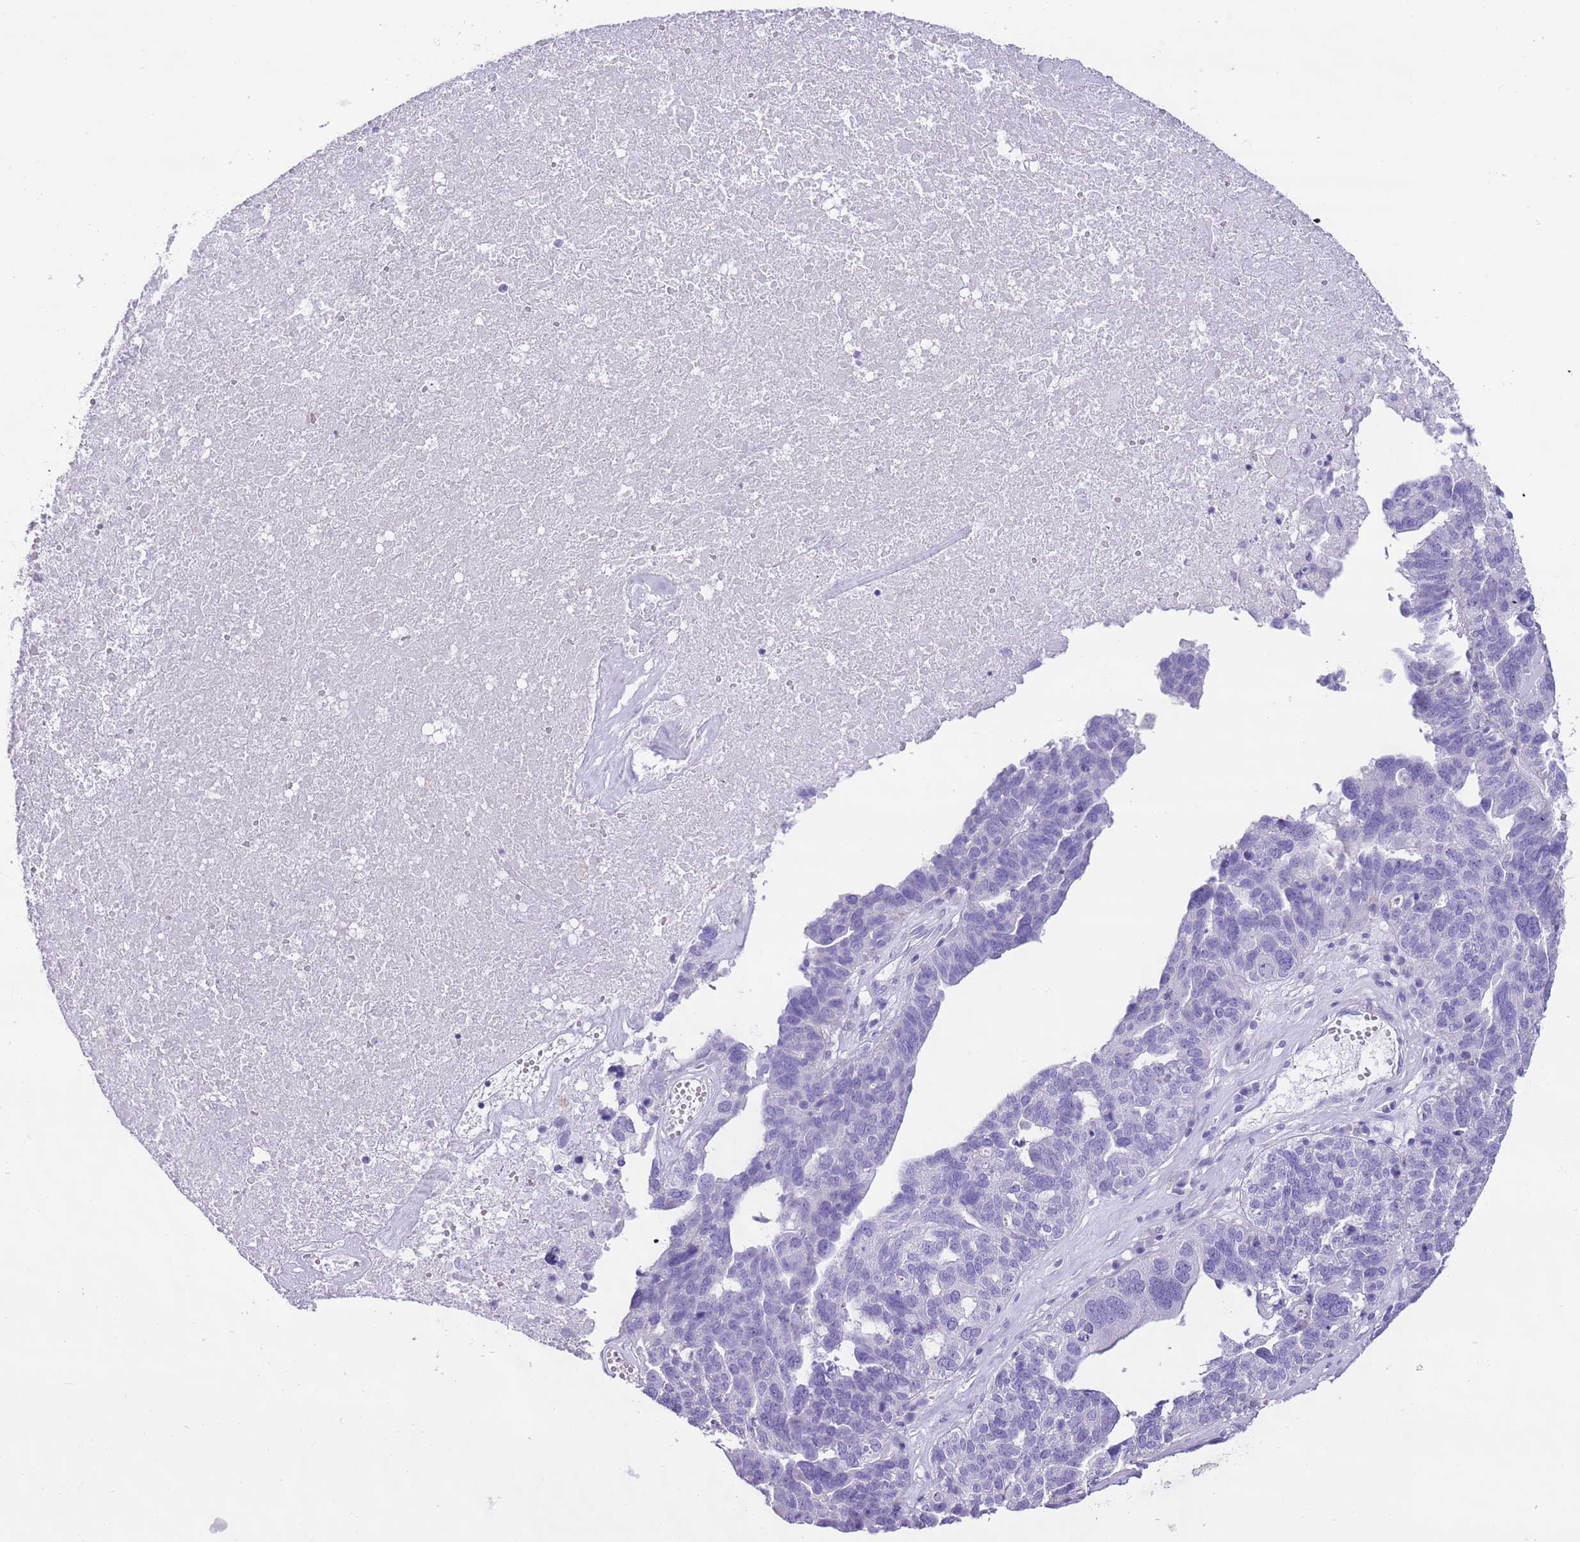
{"staining": {"intensity": "negative", "quantity": "none", "location": "none"}, "tissue": "ovarian cancer", "cell_type": "Tumor cells", "image_type": "cancer", "snomed": [{"axis": "morphology", "description": "Cystadenocarcinoma, serous, NOS"}, {"axis": "topography", "description": "Ovary"}], "caption": "Tumor cells show no significant positivity in ovarian cancer (serous cystadenocarcinoma).", "gene": "ZNF697", "patient": {"sex": "female", "age": 59}}